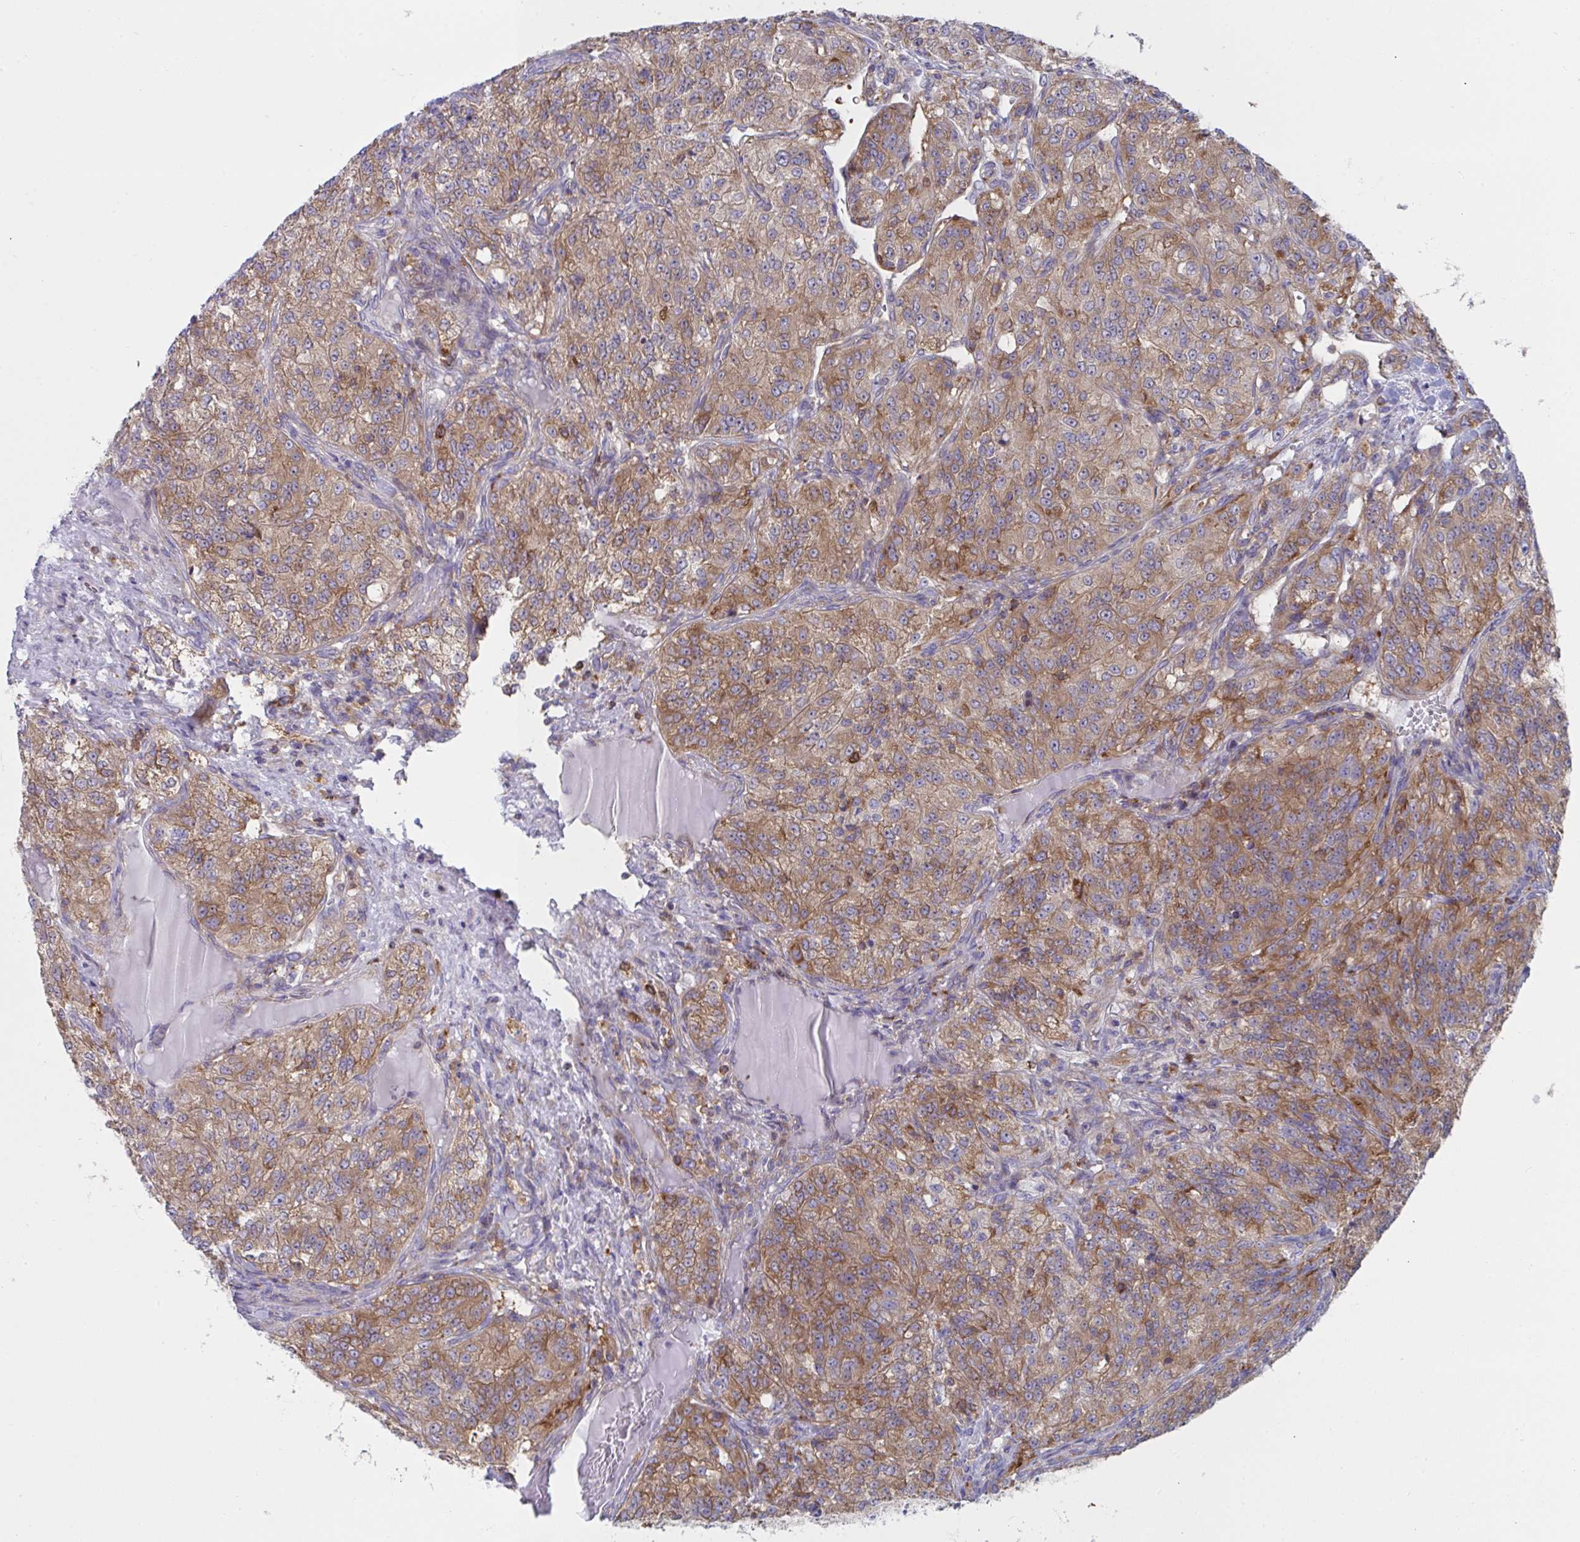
{"staining": {"intensity": "moderate", "quantity": ">75%", "location": "cytoplasmic/membranous"}, "tissue": "renal cancer", "cell_type": "Tumor cells", "image_type": "cancer", "snomed": [{"axis": "morphology", "description": "Adenocarcinoma, NOS"}, {"axis": "topography", "description": "Kidney"}], "caption": "Immunohistochemical staining of renal cancer (adenocarcinoma) displays medium levels of moderate cytoplasmic/membranous protein staining in approximately >75% of tumor cells.", "gene": "WNK1", "patient": {"sex": "female", "age": 63}}